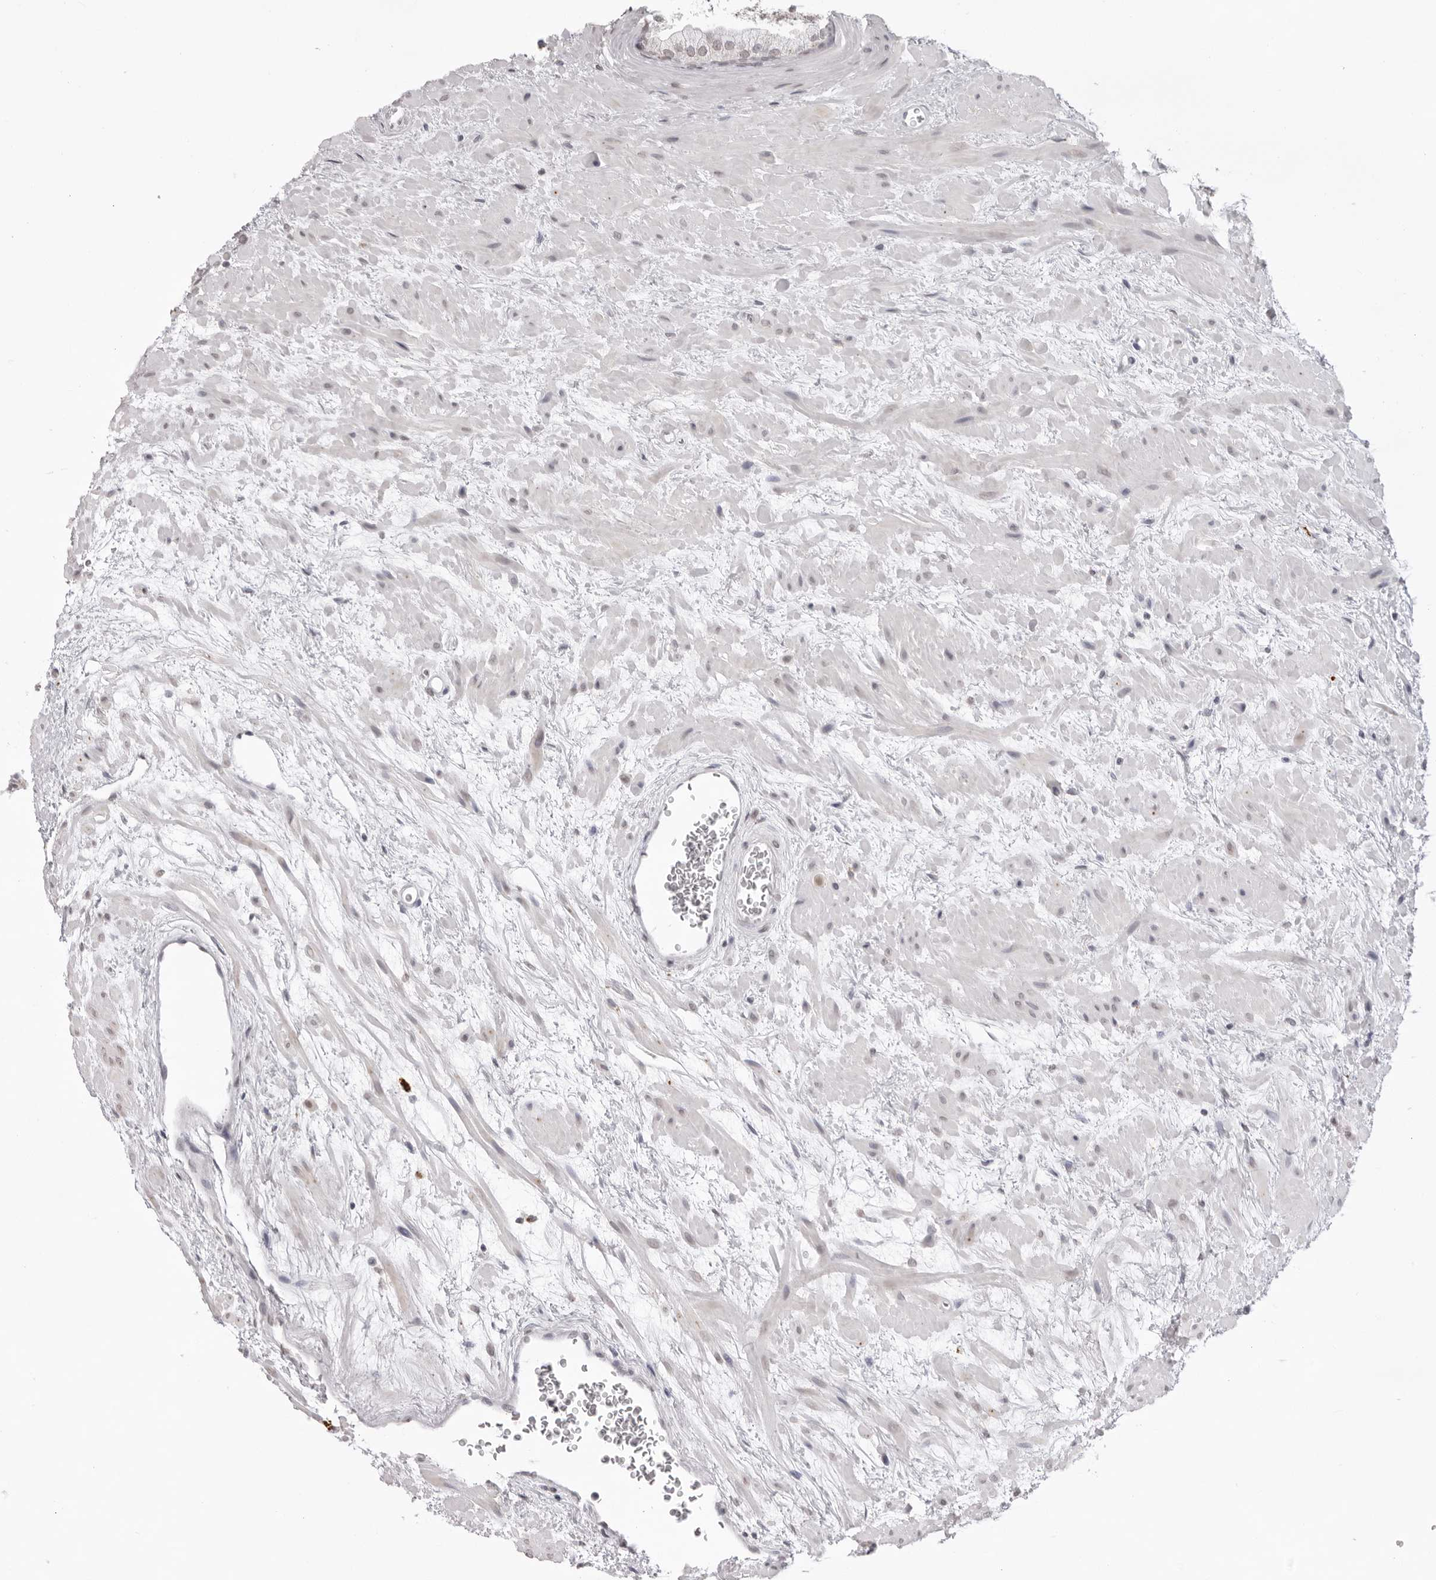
{"staining": {"intensity": "negative", "quantity": "none", "location": "none"}, "tissue": "prostate", "cell_type": "Glandular cells", "image_type": "normal", "snomed": [{"axis": "morphology", "description": "Normal tissue, NOS"}, {"axis": "topography", "description": "Prostate"}], "caption": "Immunohistochemistry micrograph of unremarkable prostate stained for a protein (brown), which shows no positivity in glandular cells. The staining was performed using DAB (3,3'-diaminobenzidine) to visualize the protein expression in brown, while the nuclei were stained in blue with hematoxylin (Magnification: 20x).", "gene": "NTM", "patient": {"sex": "male", "age": 48}}